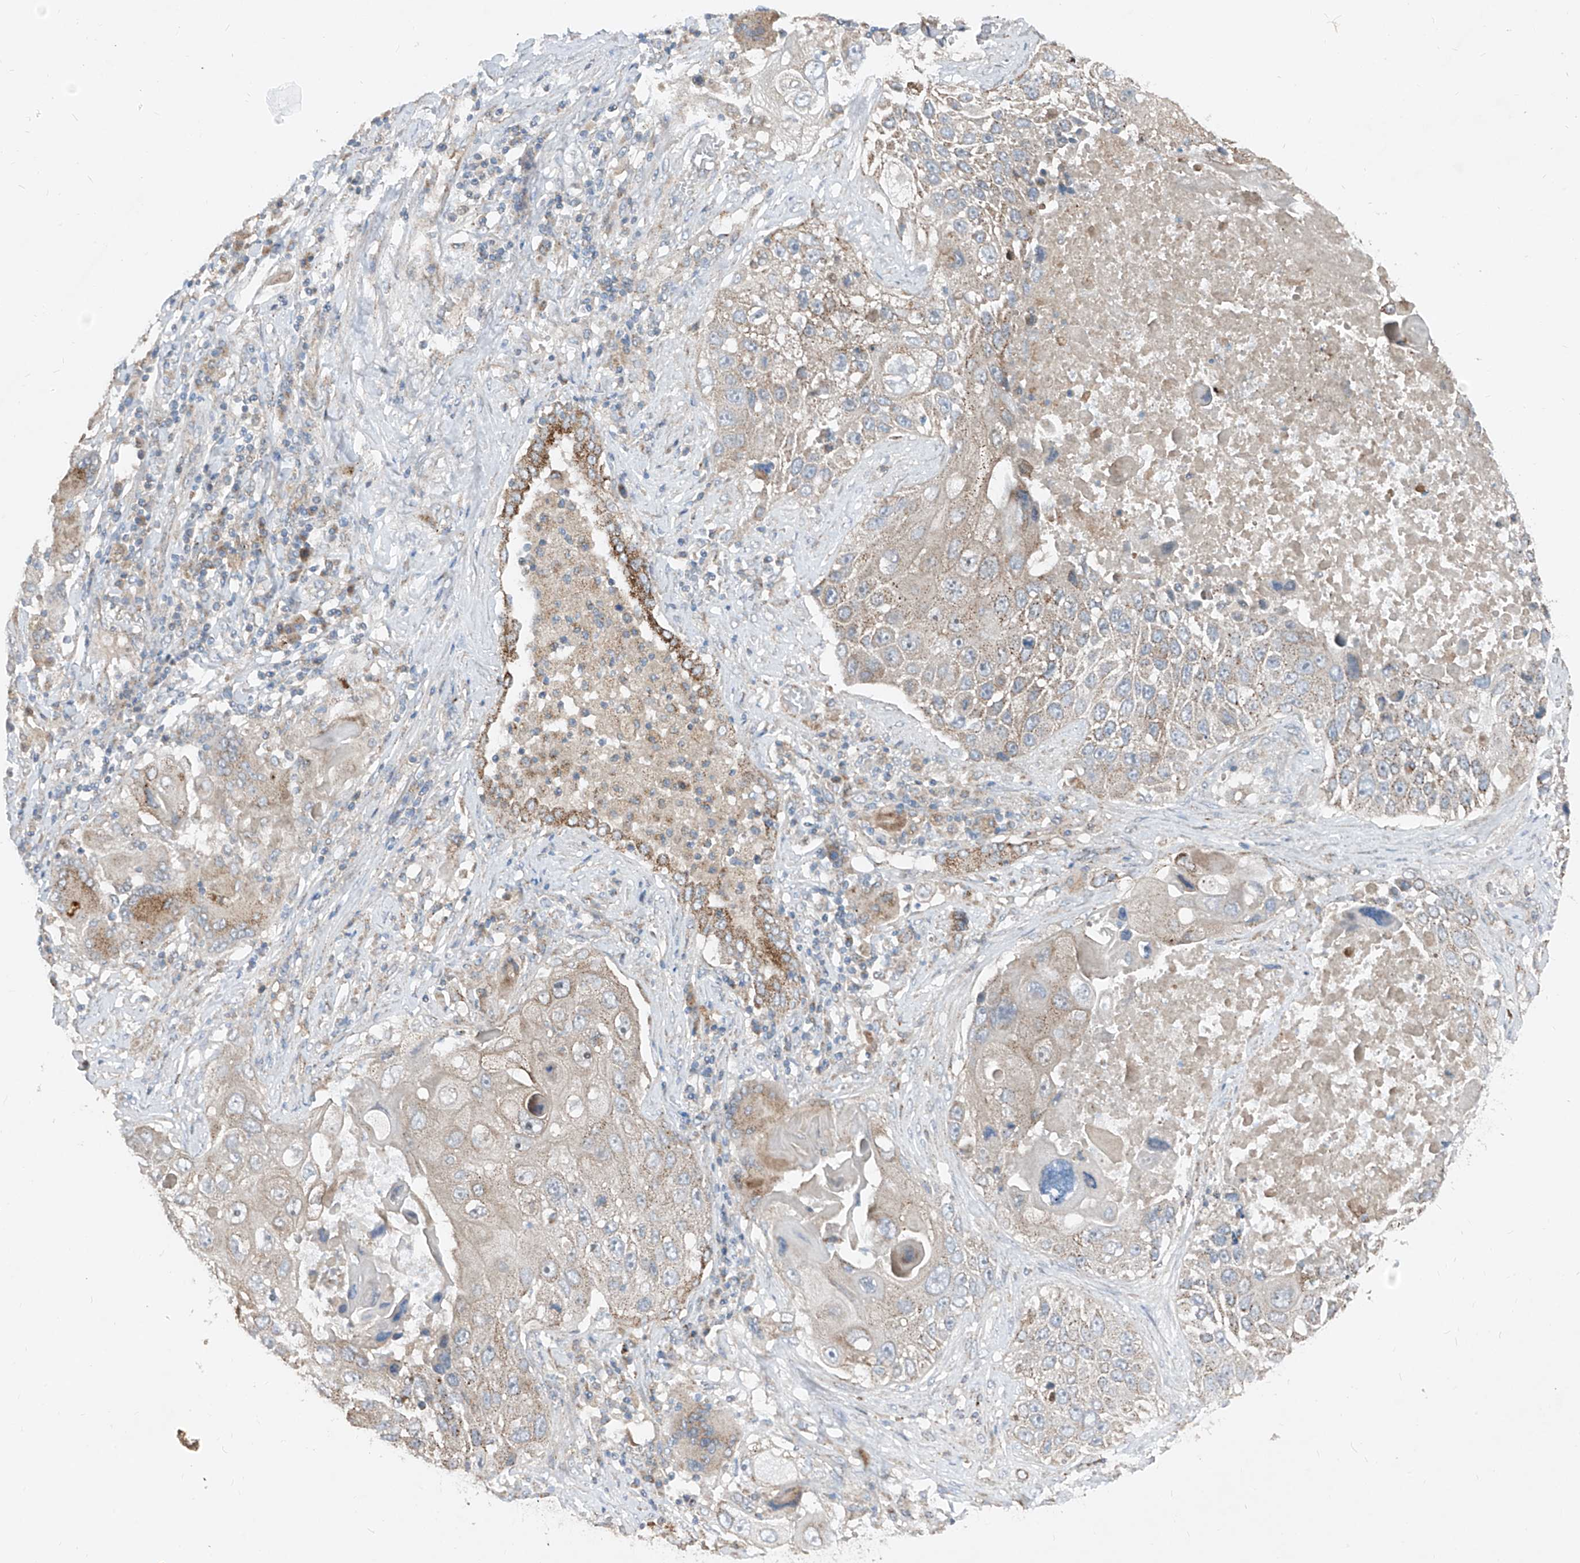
{"staining": {"intensity": "moderate", "quantity": "<25%", "location": "cytoplasmic/membranous"}, "tissue": "lung cancer", "cell_type": "Tumor cells", "image_type": "cancer", "snomed": [{"axis": "morphology", "description": "Squamous cell carcinoma, NOS"}, {"axis": "topography", "description": "Lung"}], "caption": "Immunohistochemistry (IHC) of human lung squamous cell carcinoma demonstrates low levels of moderate cytoplasmic/membranous expression in about <25% of tumor cells. (DAB IHC with brightfield microscopy, high magnification).", "gene": "ABCD3", "patient": {"sex": "male", "age": 61}}